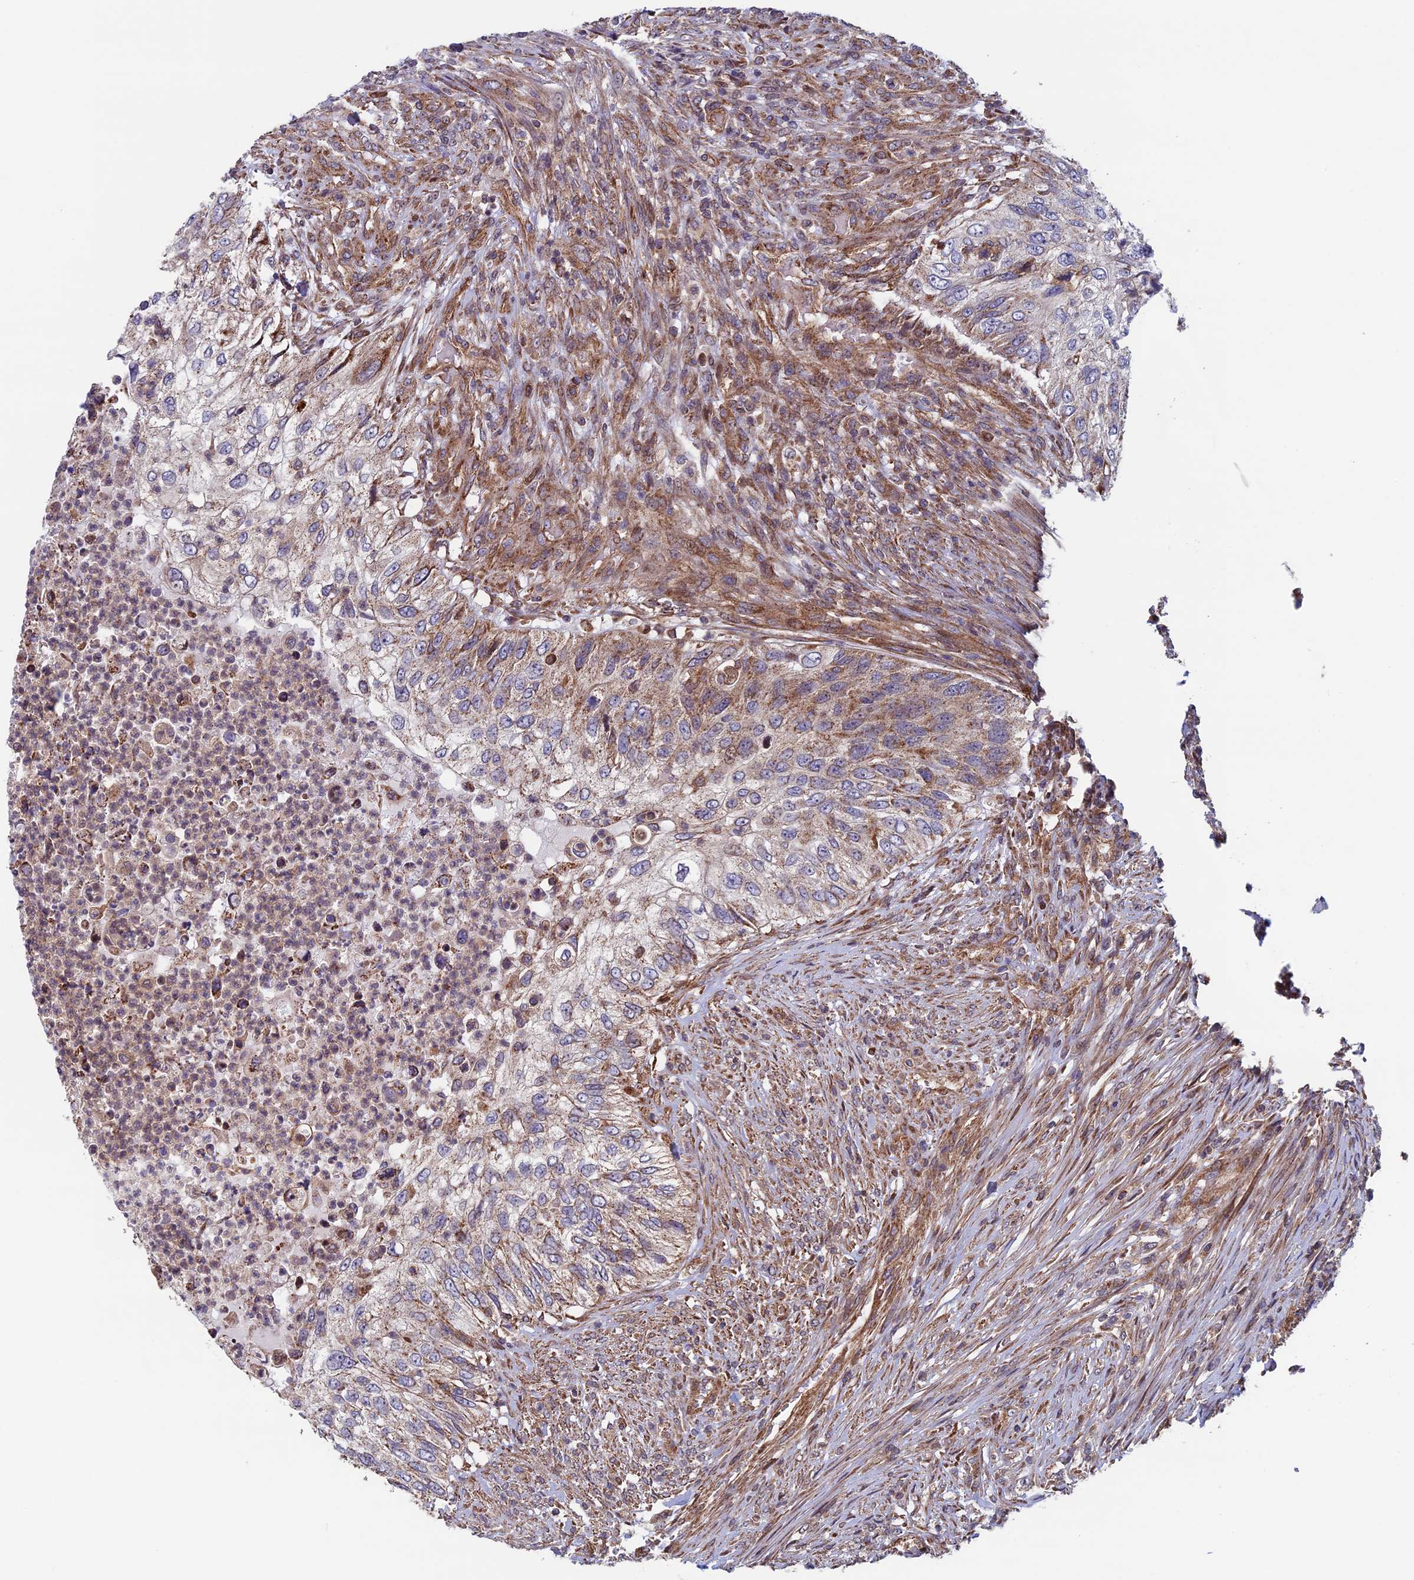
{"staining": {"intensity": "moderate", "quantity": ">75%", "location": "cytoplasmic/membranous"}, "tissue": "urothelial cancer", "cell_type": "Tumor cells", "image_type": "cancer", "snomed": [{"axis": "morphology", "description": "Urothelial carcinoma, High grade"}, {"axis": "topography", "description": "Urinary bladder"}], "caption": "This photomicrograph shows IHC staining of high-grade urothelial carcinoma, with medium moderate cytoplasmic/membranous expression in approximately >75% of tumor cells.", "gene": "CCDC8", "patient": {"sex": "female", "age": 60}}